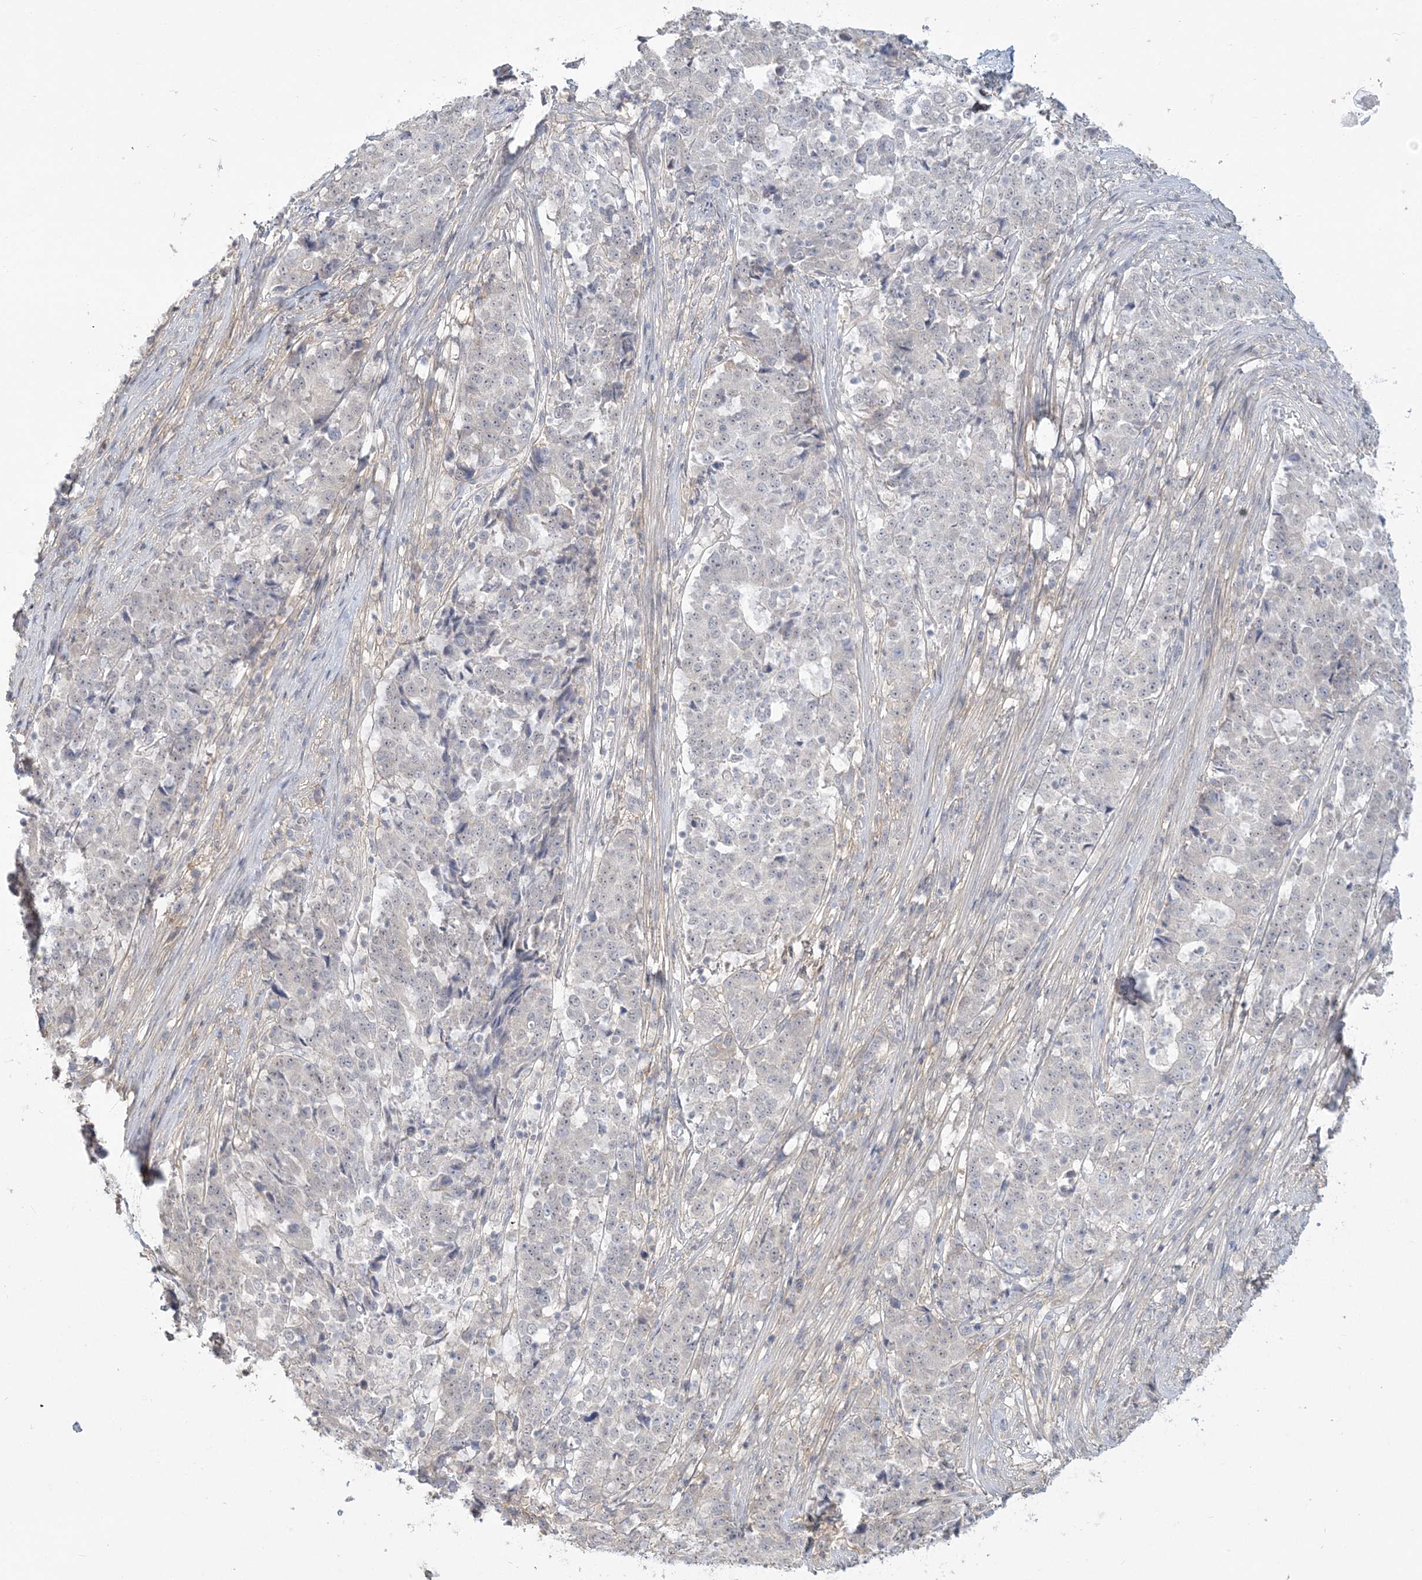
{"staining": {"intensity": "negative", "quantity": "none", "location": "none"}, "tissue": "stomach cancer", "cell_type": "Tumor cells", "image_type": "cancer", "snomed": [{"axis": "morphology", "description": "Adenocarcinoma, NOS"}, {"axis": "topography", "description": "Stomach"}], "caption": "There is no significant staining in tumor cells of stomach cancer (adenocarcinoma).", "gene": "ANKS1A", "patient": {"sex": "male", "age": 59}}